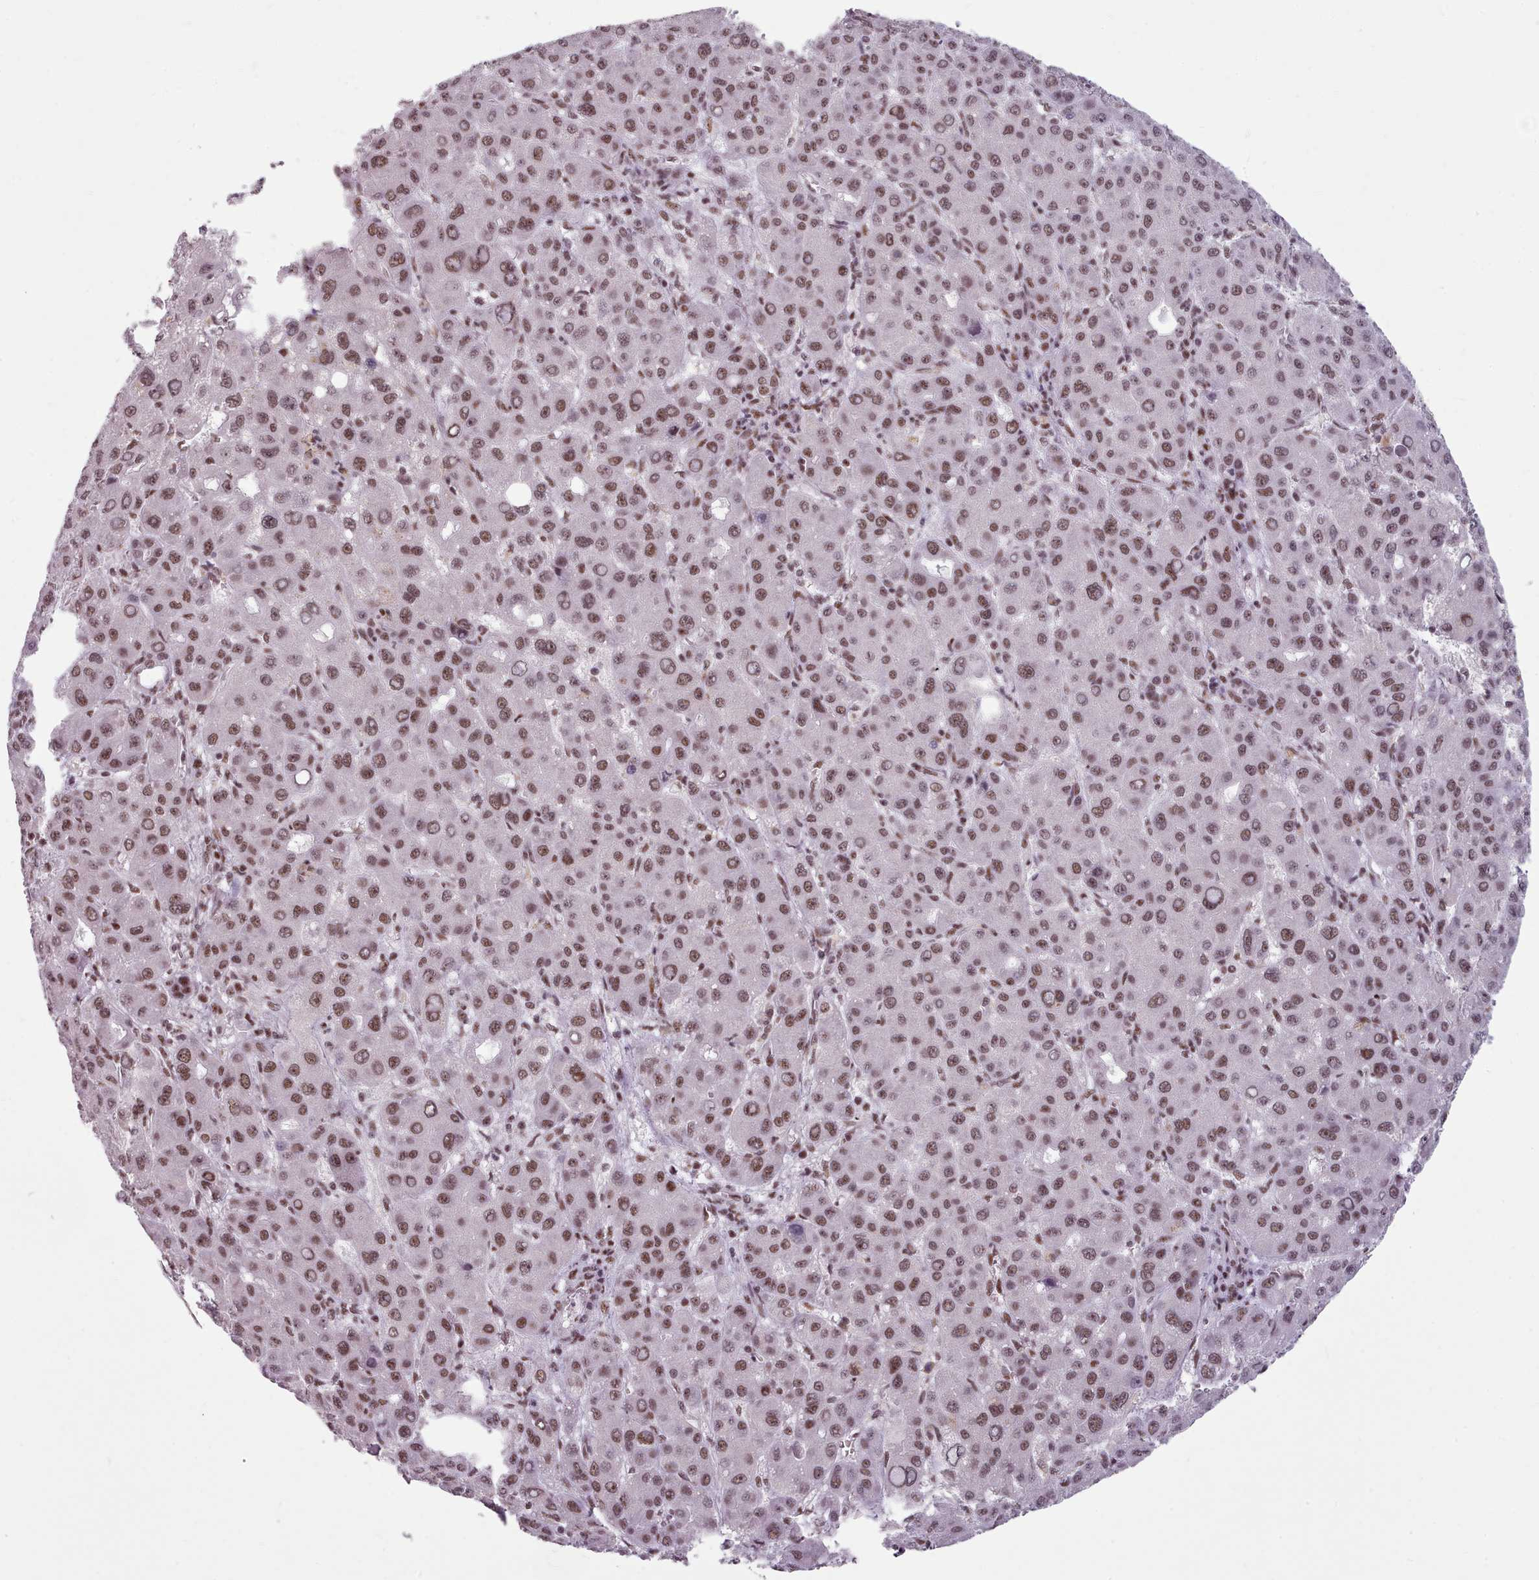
{"staining": {"intensity": "moderate", "quantity": ">75%", "location": "nuclear"}, "tissue": "liver cancer", "cell_type": "Tumor cells", "image_type": "cancer", "snomed": [{"axis": "morphology", "description": "Carcinoma, Hepatocellular, NOS"}, {"axis": "topography", "description": "Liver"}], "caption": "About >75% of tumor cells in liver cancer (hepatocellular carcinoma) demonstrate moderate nuclear protein expression as visualized by brown immunohistochemical staining.", "gene": "SRRM1", "patient": {"sex": "male", "age": 55}}